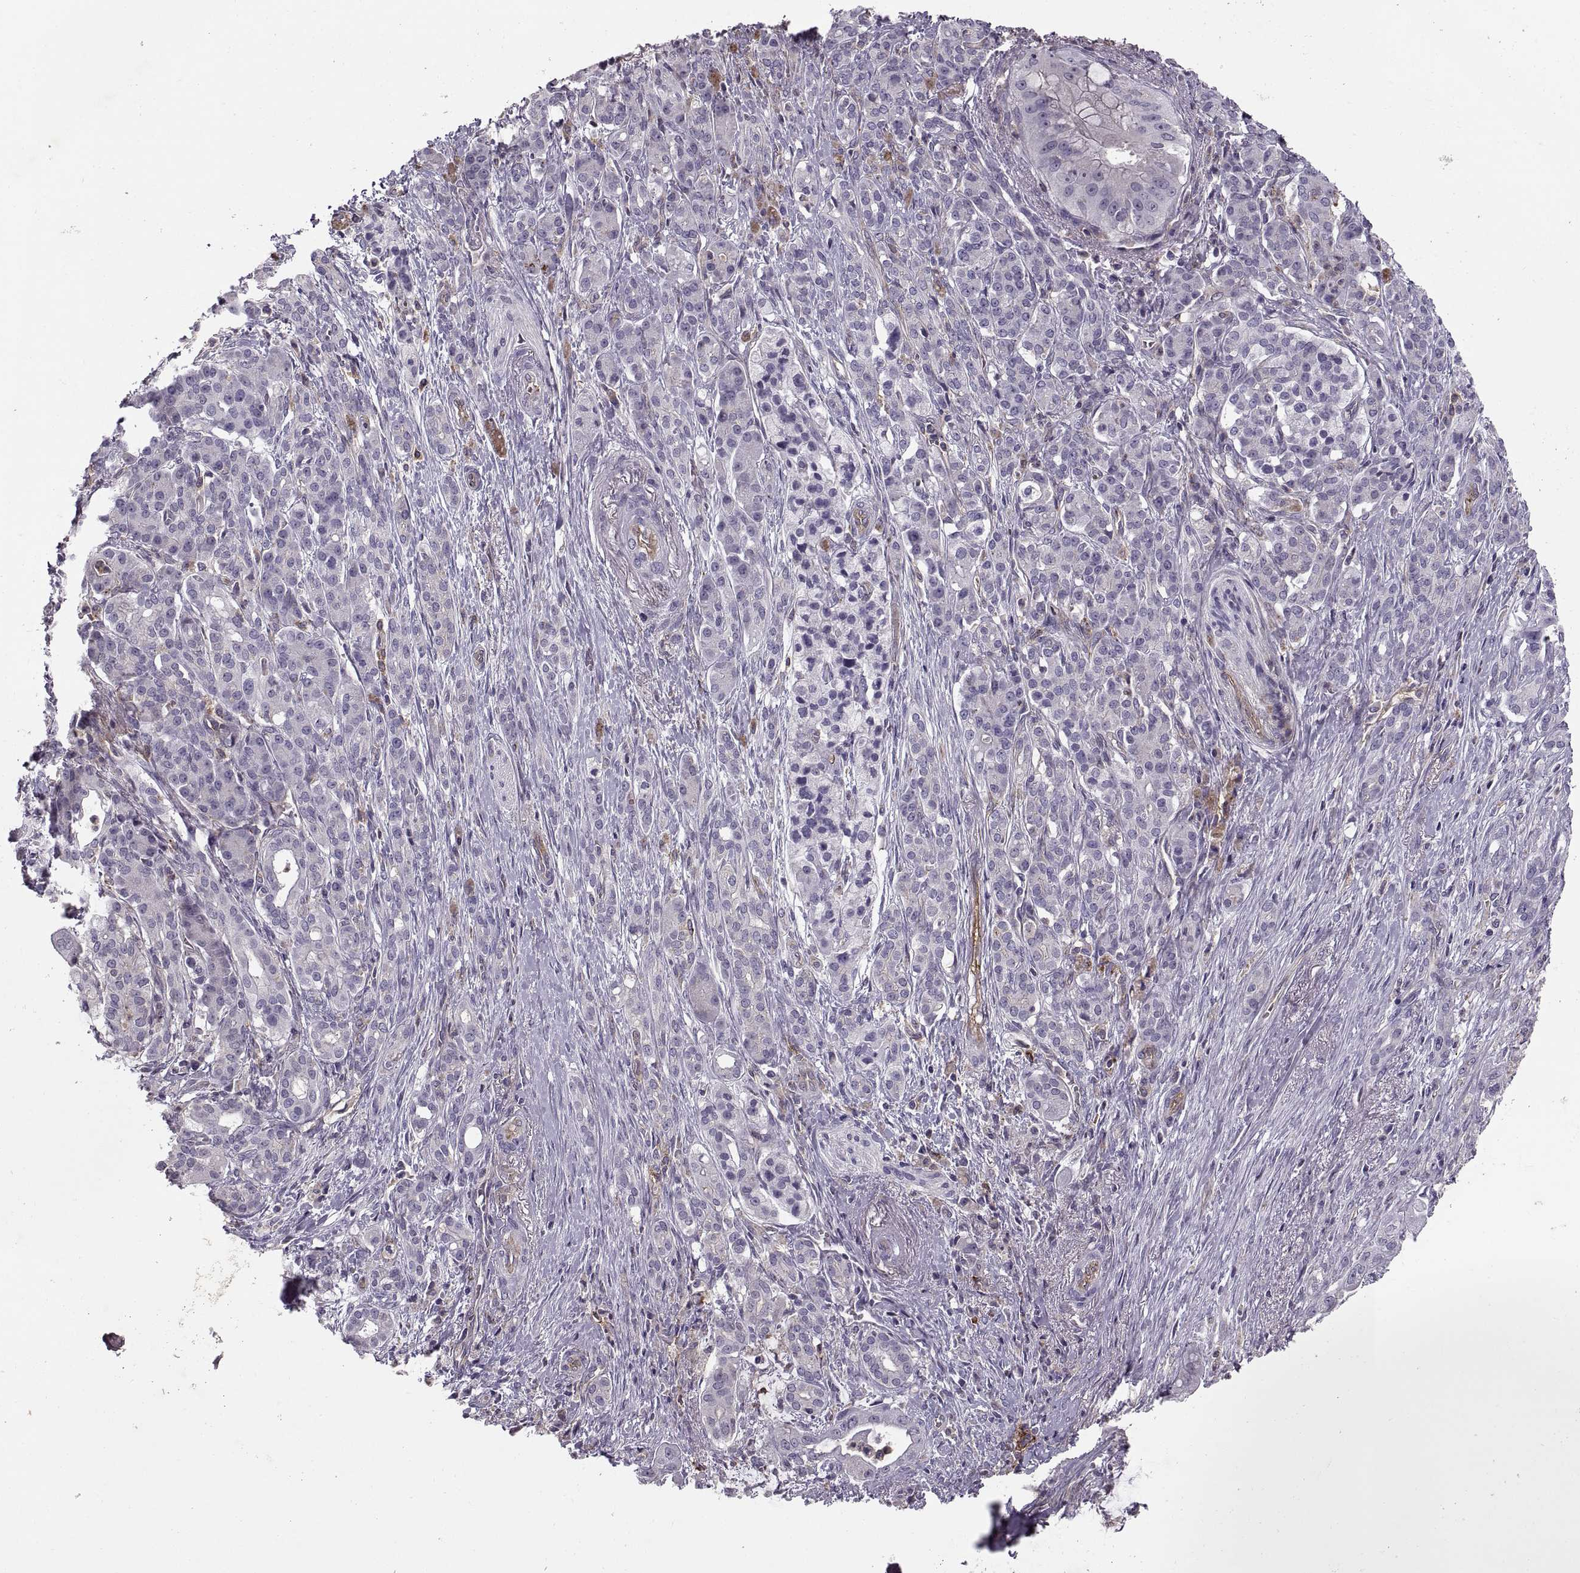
{"staining": {"intensity": "negative", "quantity": "none", "location": "none"}, "tissue": "pancreatic cancer", "cell_type": "Tumor cells", "image_type": "cancer", "snomed": [{"axis": "morphology", "description": "Normal tissue, NOS"}, {"axis": "morphology", "description": "Inflammation, NOS"}, {"axis": "morphology", "description": "Adenocarcinoma, NOS"}, {"axis": "topography", "description": "Pancreas"}], "caption": "Tumor cells are negative for brown protein staining in pancreatic cancer.", "gene": "RALB", "patient": {"sex": "male", "age": 57}}